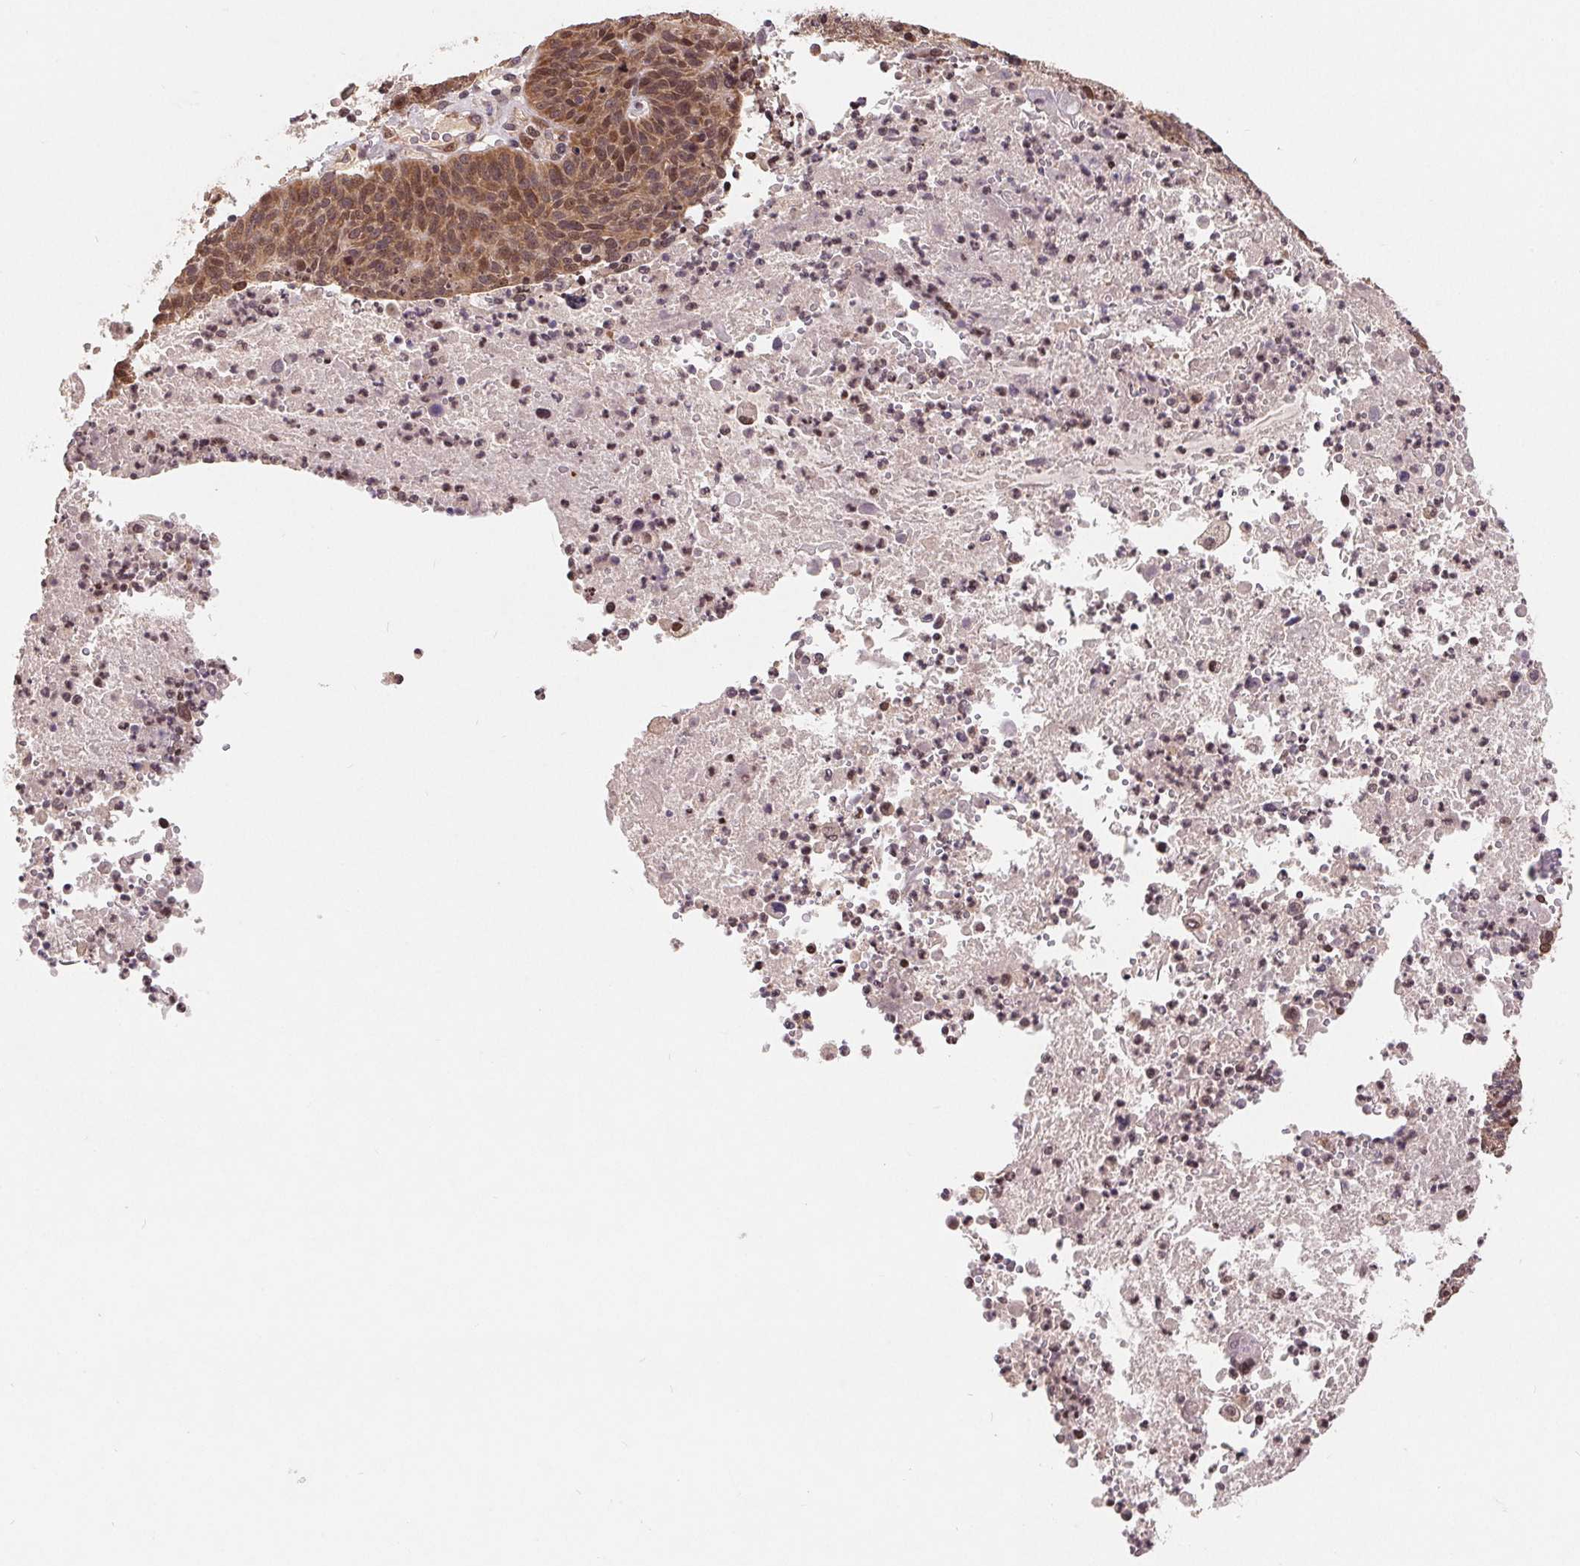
{"staining": {"intensity": "moderate", "quantity": "<25%", "location": "cytoplasmic/membranous,nuclear"}, "tissue": "lung cancer", "cell_type": "Tumor cells", "image_type": "cancer", "snomed": [{"axis": "morphology", "description": "Squamous cell carcinoma, NOS"}, {"axis": "topography", "description": "Lung"}], "caption": "Lung squamous cell carcinoma stained with immunohistochemistry (IHC) exhibits moderate cytoplasmic/membranous and nuclear staining in approximately <25% of tumor cells. (Brightfield microscopy of DAB IHC at high magnification).", "gene": "HMGN3", "patient": {"sex": "male", "age": 63}}